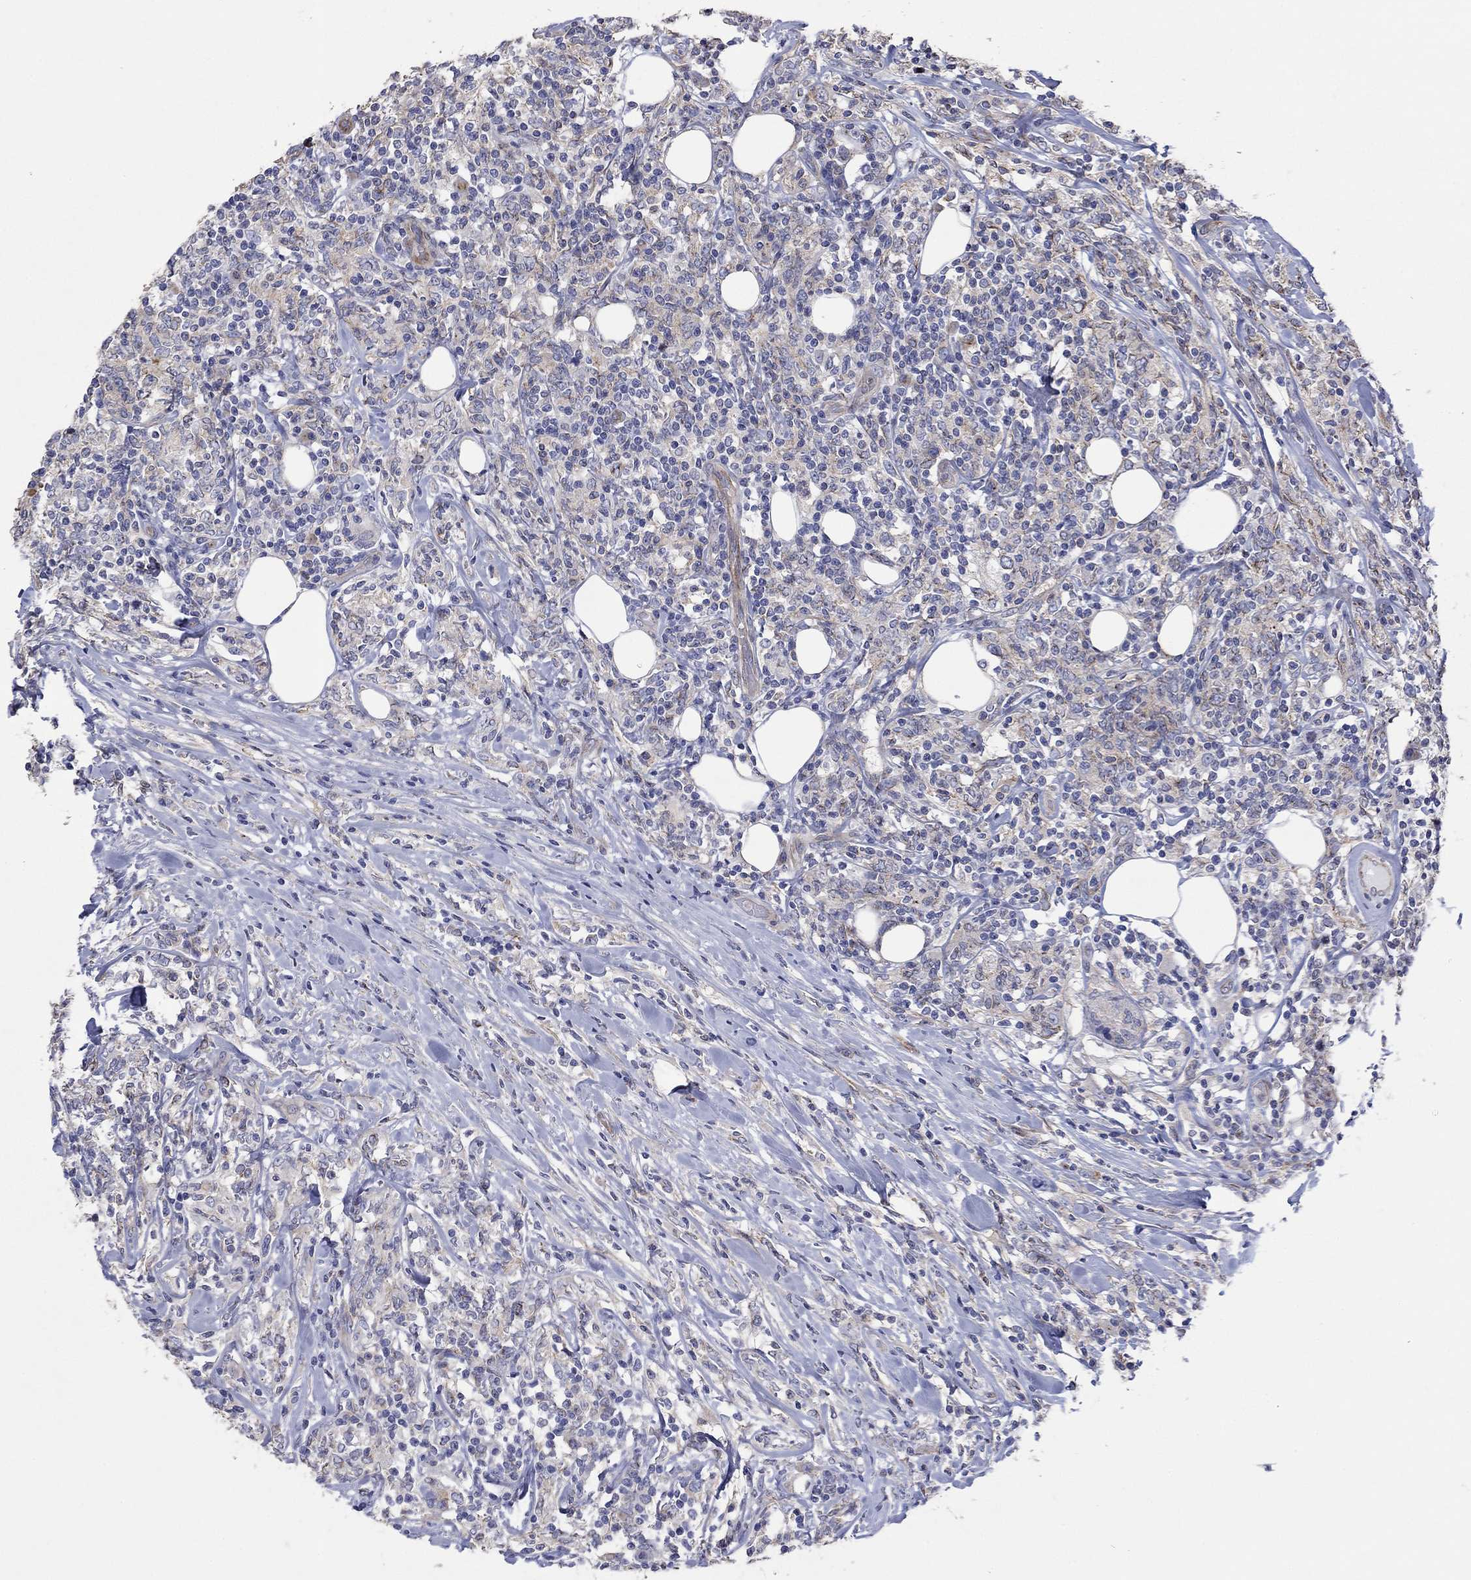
{"staining": {"intensity": "weak", "quantity": "25%-75%", "location": "cytoplasmic/membranous"}, "tissue": "lymphoma", "cell_type": "Tumor cells", "image_type": "cancer", "snomed": [{"axis": "morphology", "description": "Malignant lymphoma, non-Hodgkin's type, High grade"}, {"axis": "topography", "description": "Lymph node"}], "caption": "Lymphoma was stained to show a protein in brown. There is low levels of weak cytoplasmic/membranous expression in about 25%-75% of tumor cells. Using DAB (3,3'-diaminobenzidine) (brown) and hematoxylin (blue) stains, captured at high magnification using brightfield microscopy.", "gene": "TPRN", "patient": {"sex": "female", "age": 84}}